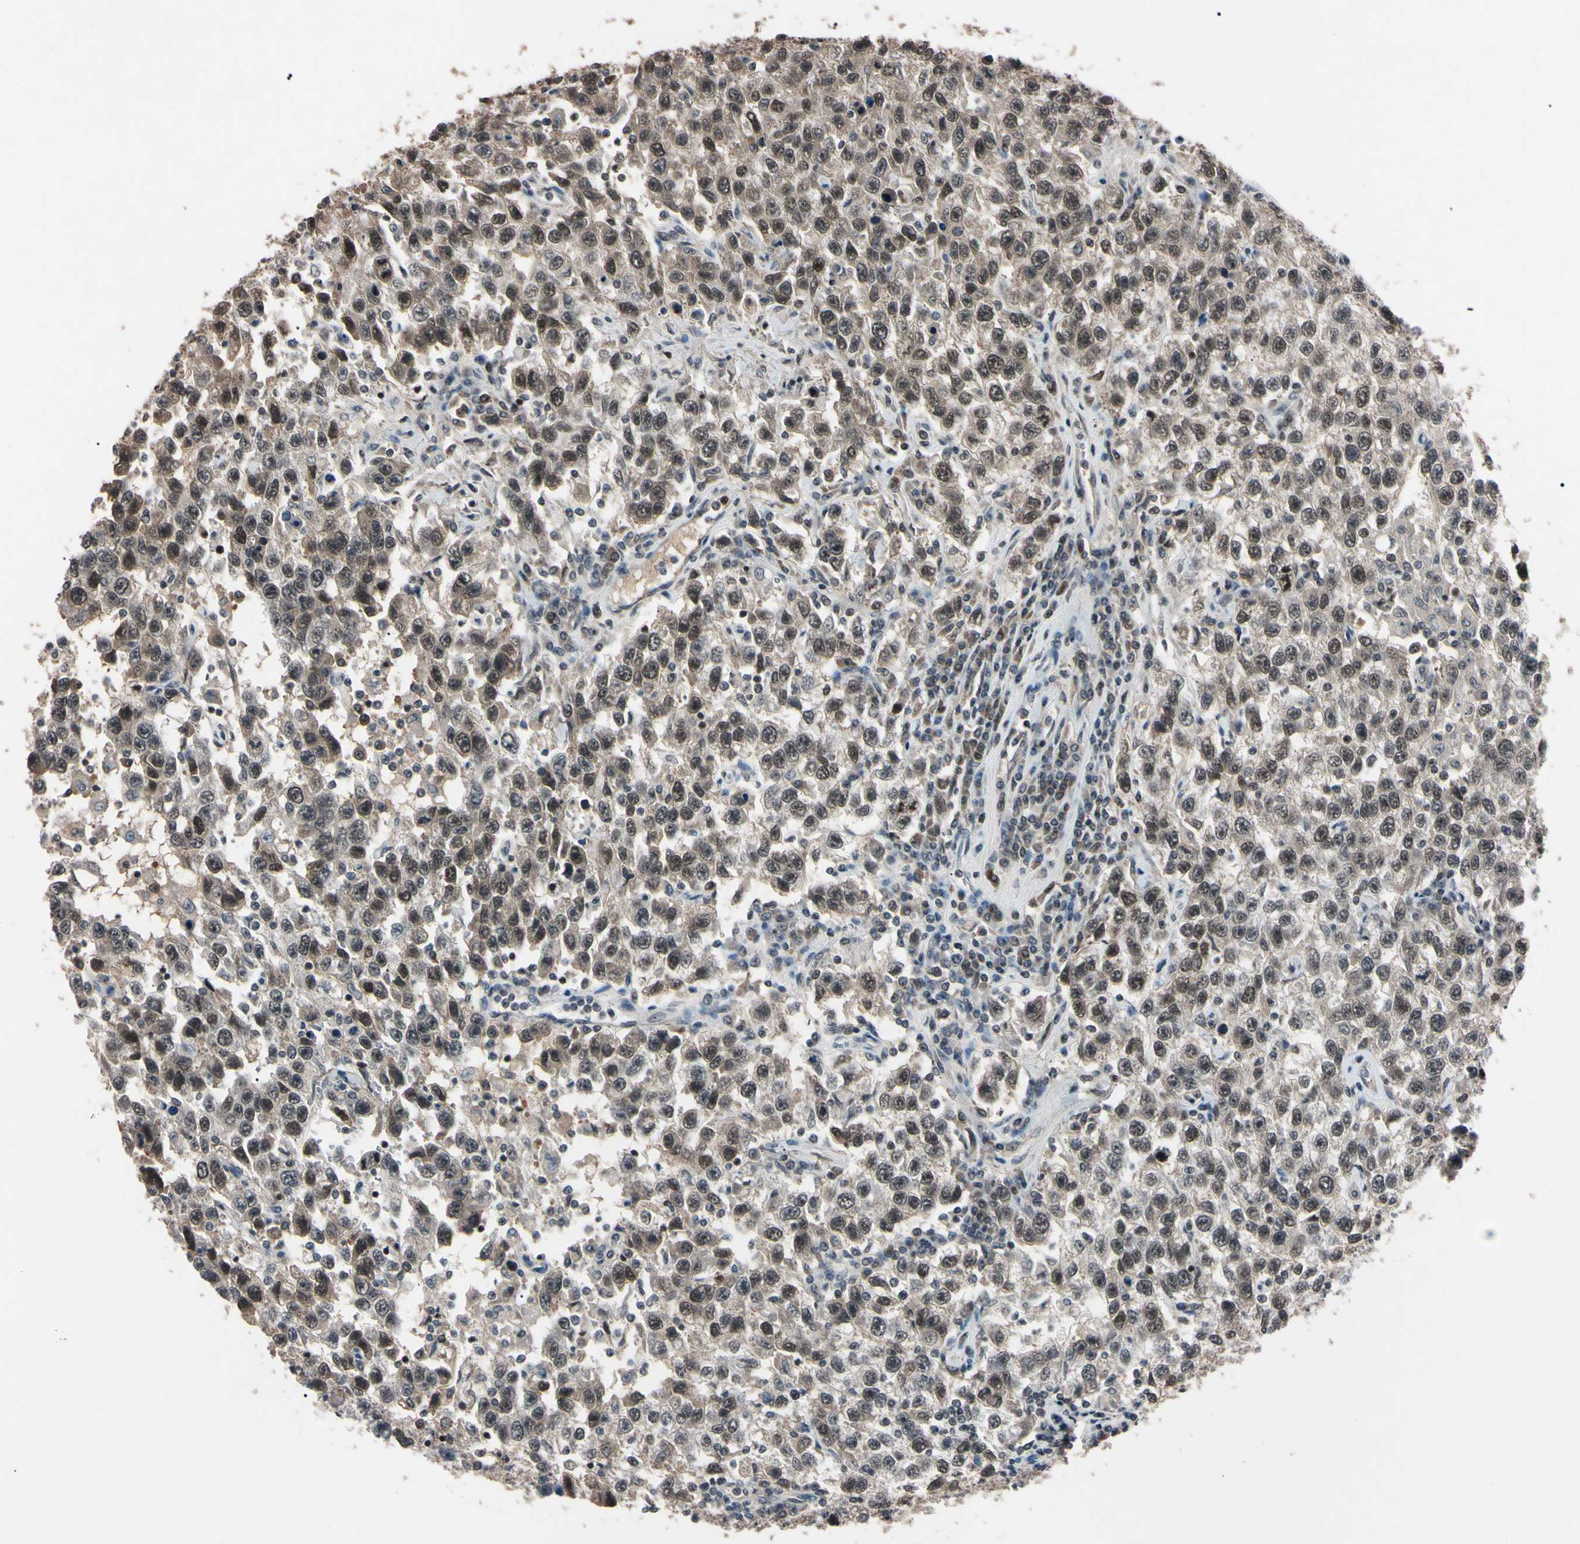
{"staining": {"intensity": "weak", "quantity": "25%-75%", "location": "cytoplasmic/membranous,nuclear"}, "tissue": "testis cancer", "cell_type": "Tumor cells", "image_type": "cancer", "snomed": [{"axis": "morphology", "description": "Seminoma, NOS"}, {"axis": "topography", "description": "Testis"}], "caption": "Immunohistochemistry (DAB (3,3'-diaminobenzidine)) staining of human testis seminoma demonstrates weak cytoplasmic/membranous and nuclear protein positivity in approximately 25%-75% of tumor cells.", "gene": "YY1", "patient": {"sex": "male", "age": 41}}